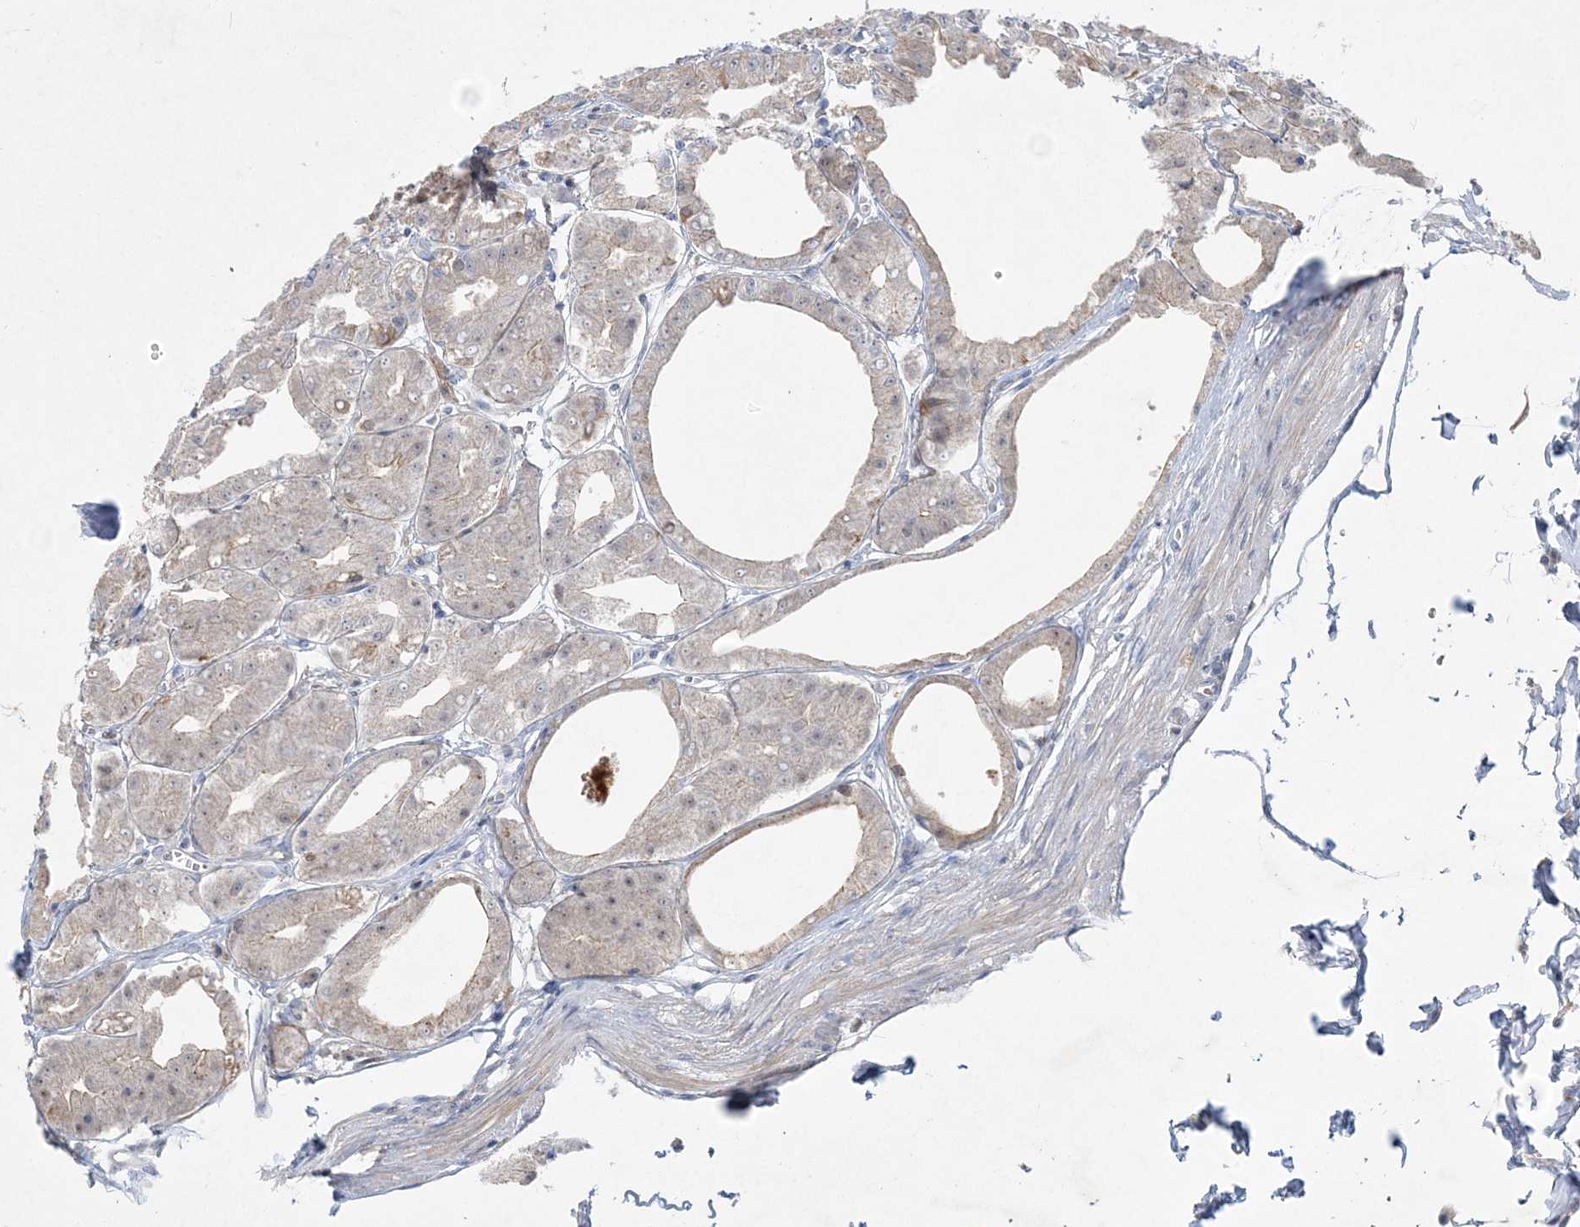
{"staining": {"intensity": "weak", "quantity": "<25%", "location": "cytoplasmic/membranous"}, "tissue": "stomach", "cell_type": "Glandular cells", "image_type": "normal", "snomed": [{"axis": "morphology", "description": "Normal tissue, NOS"}, {"axis": "topography", "description": "Stomach, lower"}], "caption": "IHC of unremarkable human stomach reveals no positivity in glandular cells. (DAB (3,3'-diaminobenzidine) IHC visualized using brightfield microscopy, high magnification).", "gene": "ADCK2", "patient": {"sex": "male", "age": 71}}